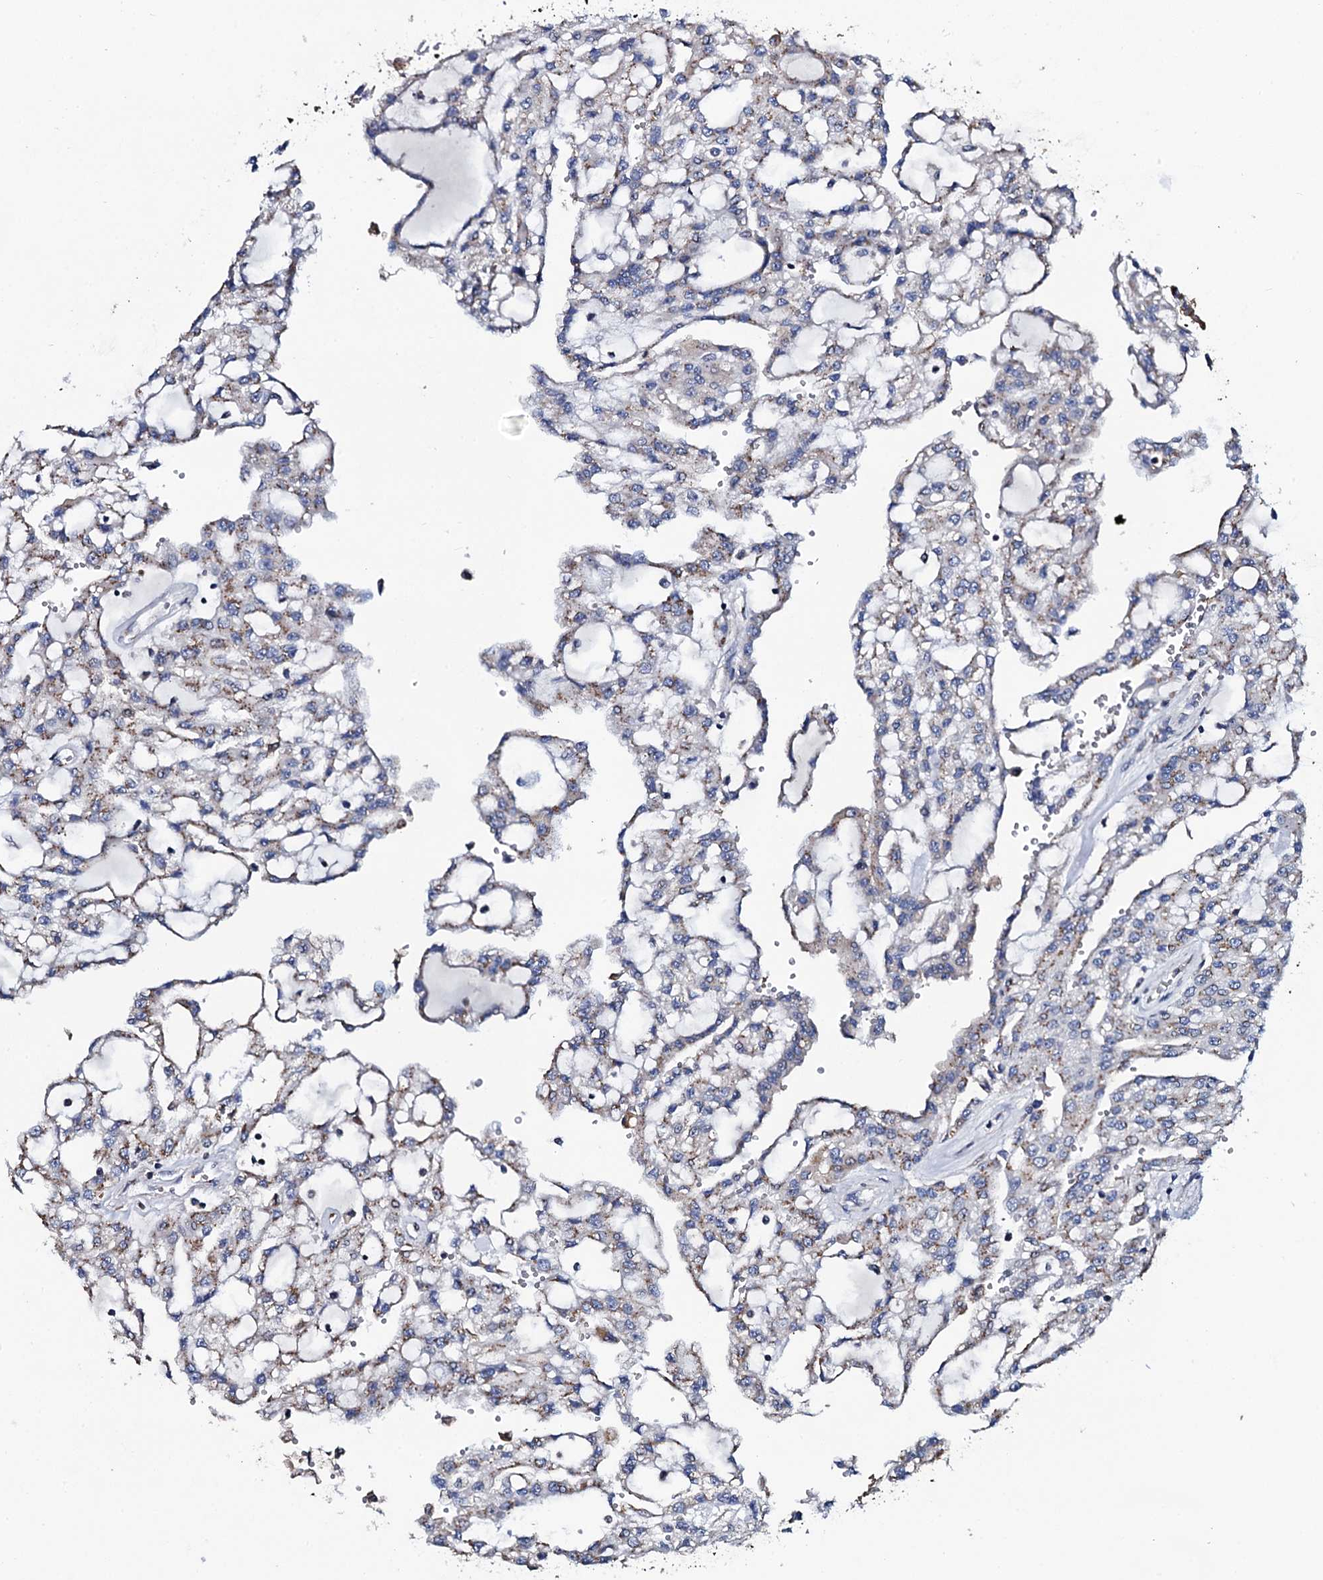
{"staining": {"intensity": "weak", "quantity": "<25%", "location": "cytoplasmic/membranous"}, "tissue": "renal cancer", "cell_type": "Tumor cells", "image_type": "cancer", "snomed": [{"axis": "morphology", "description": "Adenocarcinoma, NOS"}, {"axis": "topography", "description": "Kidney"}], "caption": "A high-resolution histopathology image shows immunohistochemistry staining of renal adenocarcinoma, which displays no significant expression in tumor cells.", "gene": "PLET1", "patient": {"sex": "male", "age": 63}}